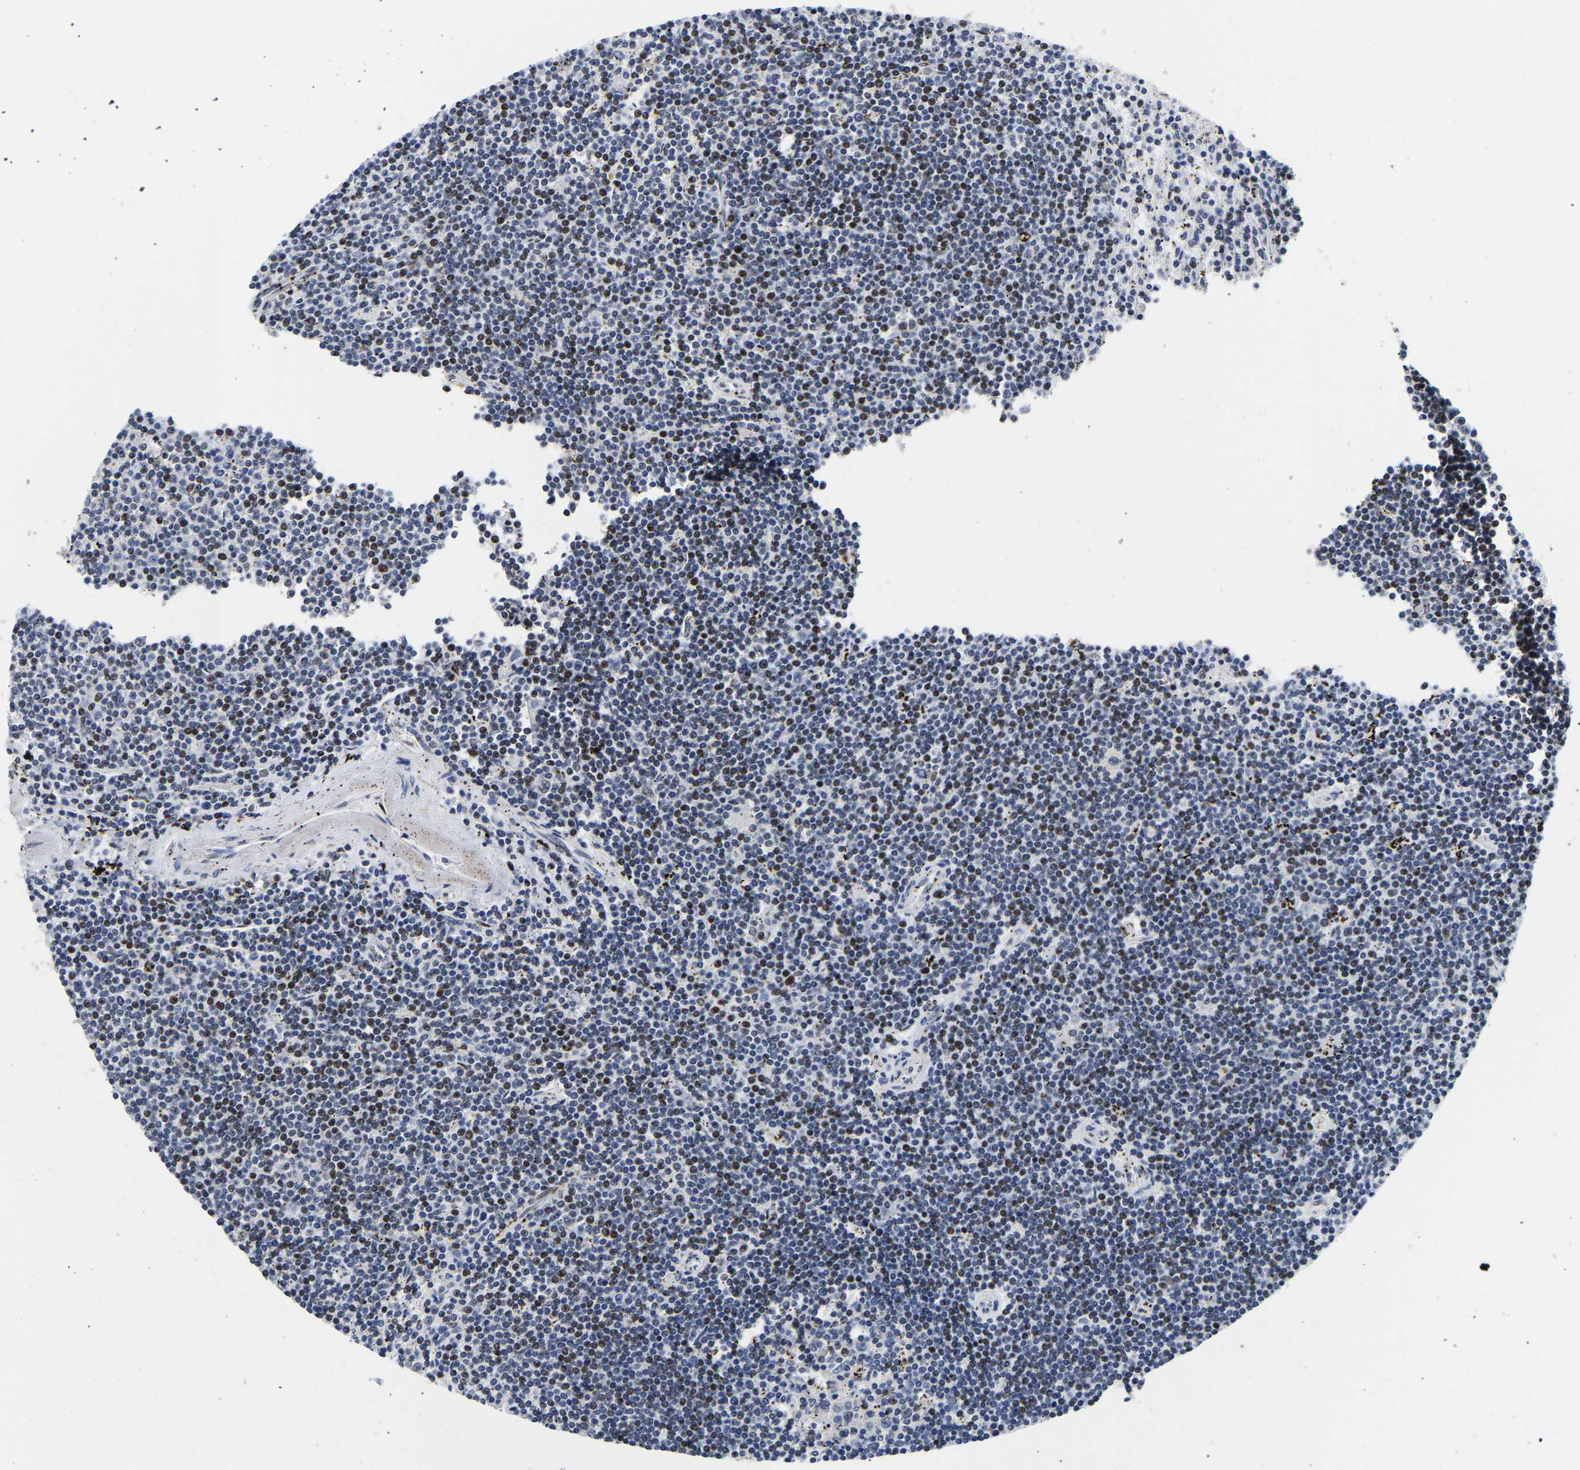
{"staining": {"intensity": "moderate", "quantity": "25%-75%", "location": "nuclear"}, "tissue": "lymphoma", "cell_type": "Tumor cells", "image_type": "cancer", "snomed": [{"axis": "morphology", "description": "Malignant lymphoma, non-Hodgkin's type, Low grade"}, {"axis": "topography", "description": "Spleen"}], "caption": "Immunohistochemical staining of lymphoma displays medium levels of moderate nuclear protein expression in approximately 25%-75% of tumor cells. The staining was performed using DAB to visualize the protein expression in brown, while the nuclei were stained in blue with hematoxylin (Magnification: 20x).", "gene": "PTRHD1", "patient": {"sex": "male", "age": 76}}